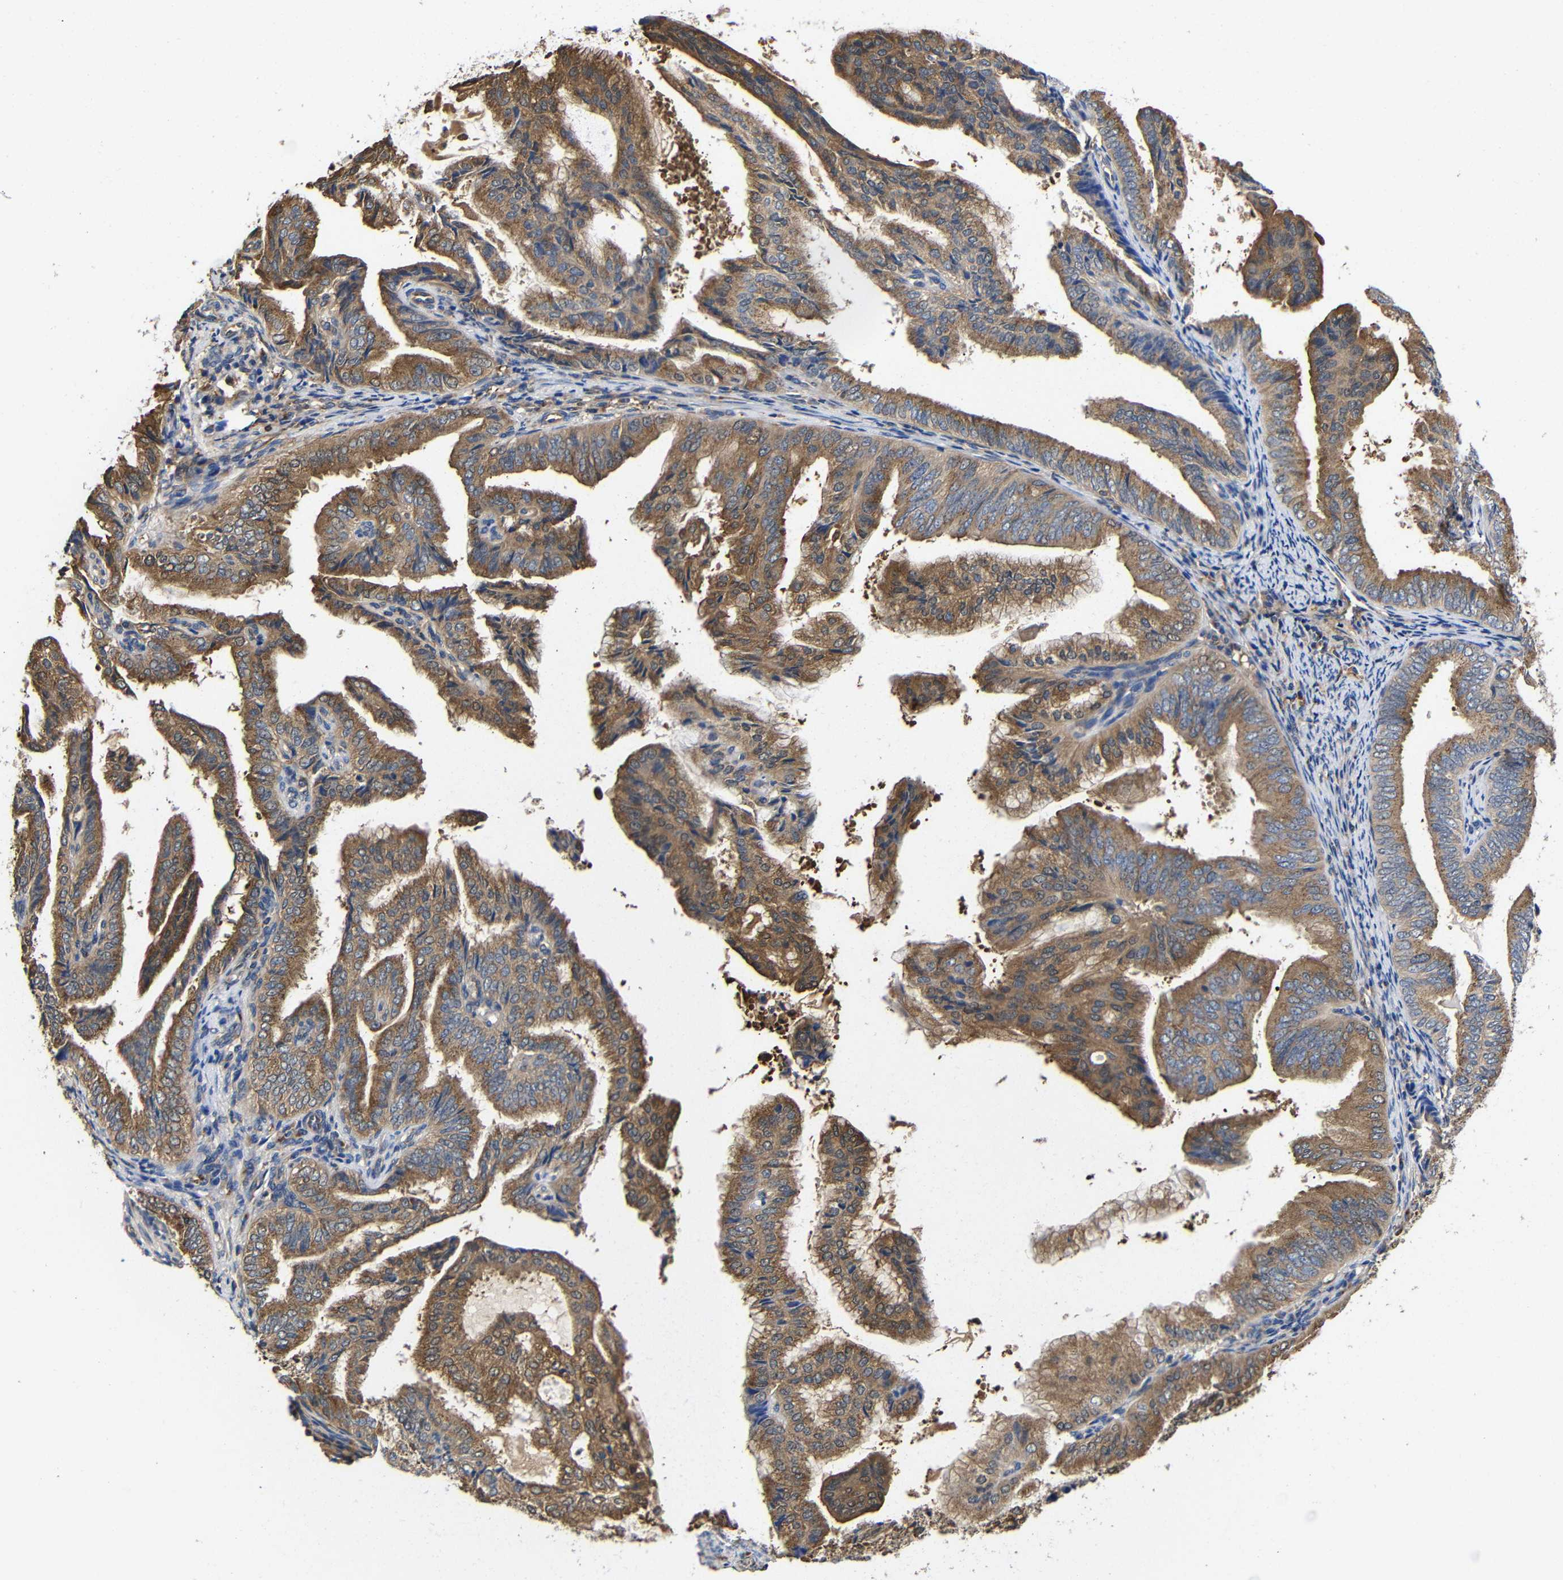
{"staining": {"intensity": "moderate", "quantity": ">75%", "location": "cytoplasmic/membranous"}, "tissue": "endometrial cancer", "cell_type": "Tumor cells", "image_type": "cancer", "snomed": [{"axis": "morphology", "description": "Adenocarcinoma, NOS"}, {"axis": "topography", "description": "Endometrium"}], "caption": "Human endometrial cancer (adenocarcinoma) stained with a brown dye exhibits moderate cytoplasmic/membranous positive positivity in approximately >75% of tumor cells.", "gene": "LRRCC1", "patient": {"sex": "female", "age": 58}}